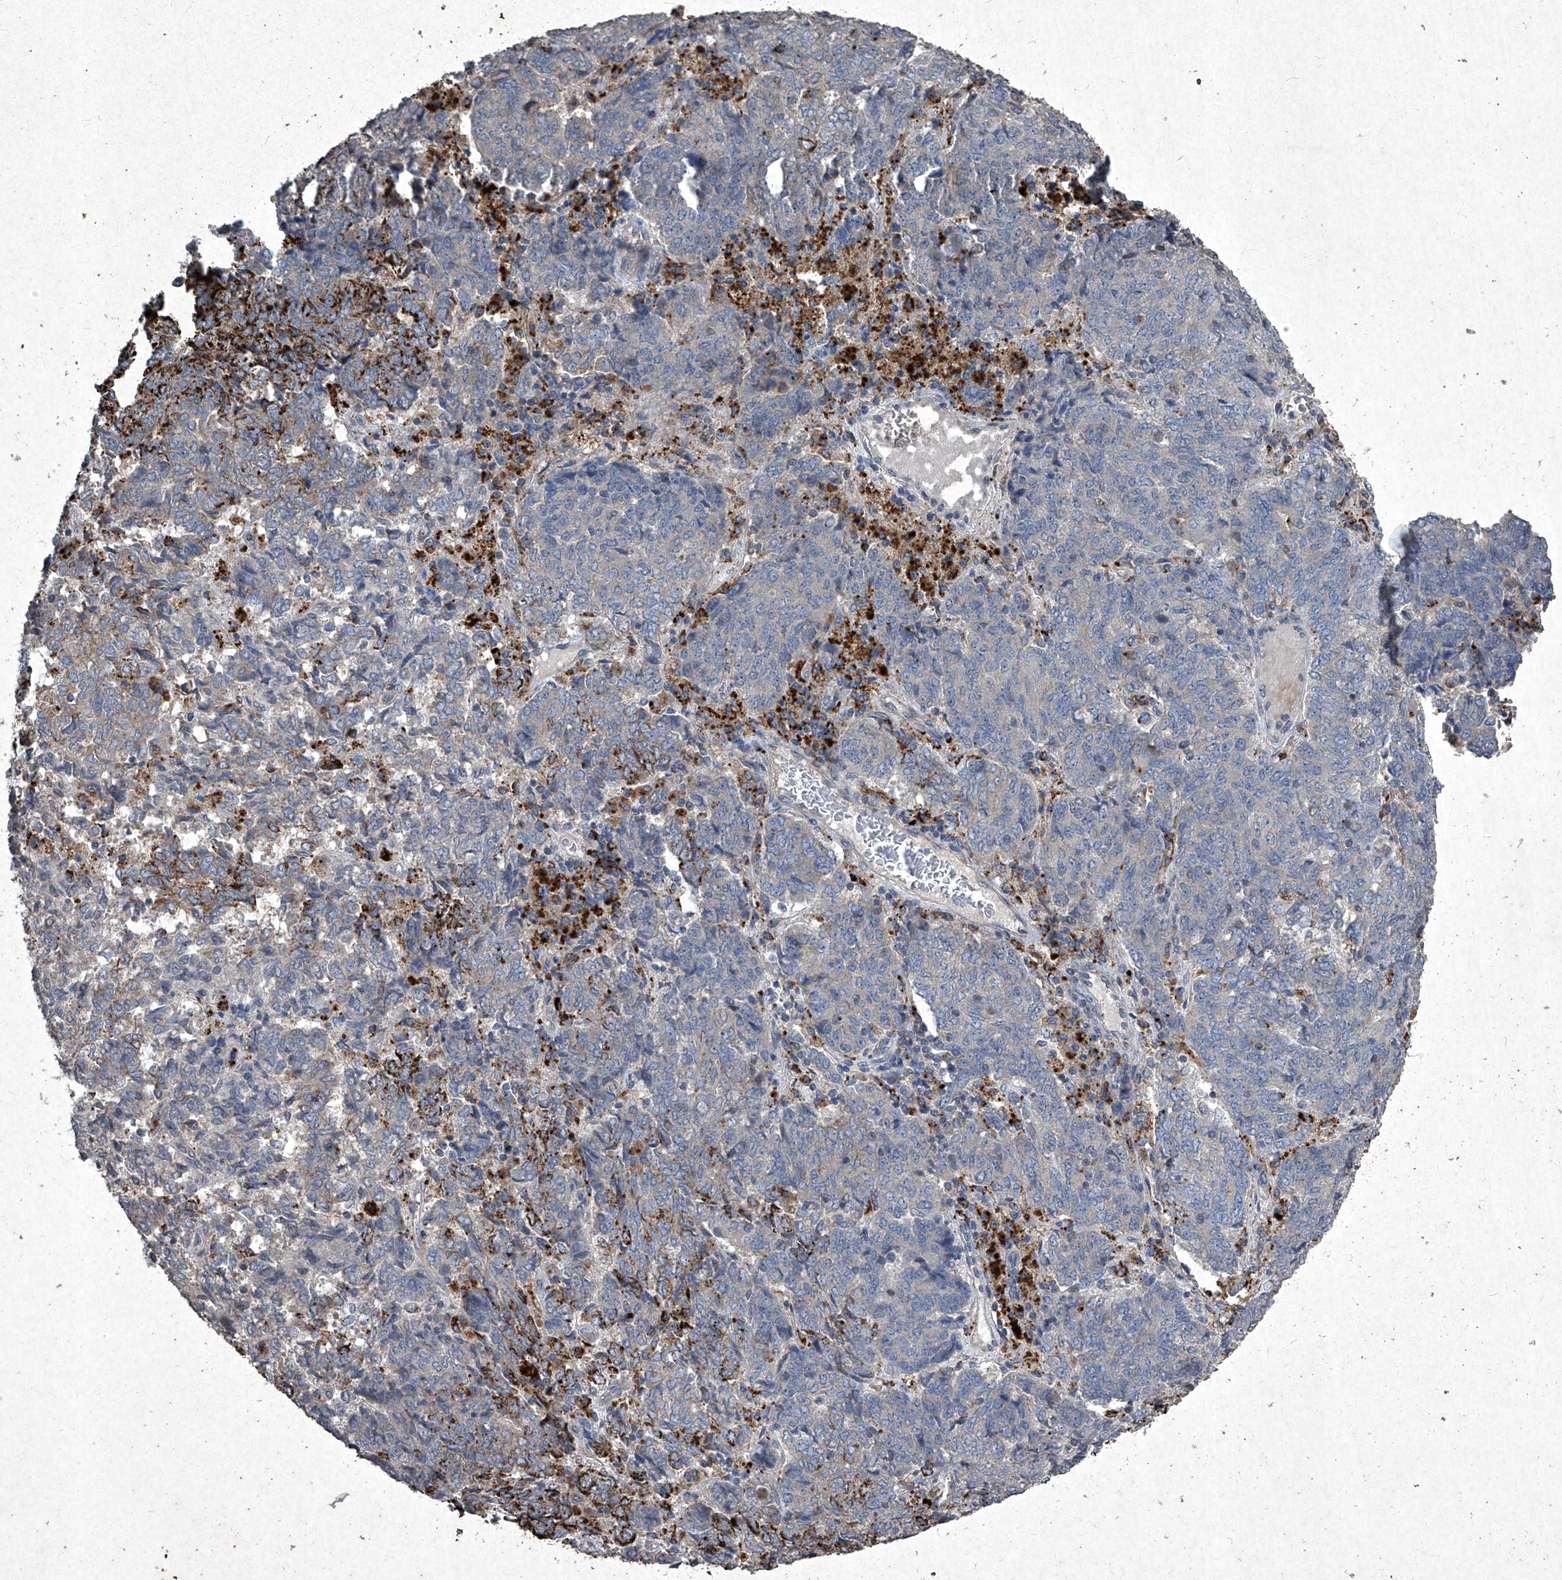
{"staining": {"intensity": "negative", "quantity": "none", "location": "none"}, "tissue": "endometrial cancer", "cell_type": "Tumor cells", "image_type": "cancer", "snomed": [{"axis": "morphology", "description": "Adenocarcinoma, NOS"}, {"axis": "topography", "description": "Endometrium"}], "caption": "Tumor cells are negative for brown protein staining in endometrial cancer (adenocarcinoma).", "gene": "MED16", "patient": {"sex": "female", "age": 80}}